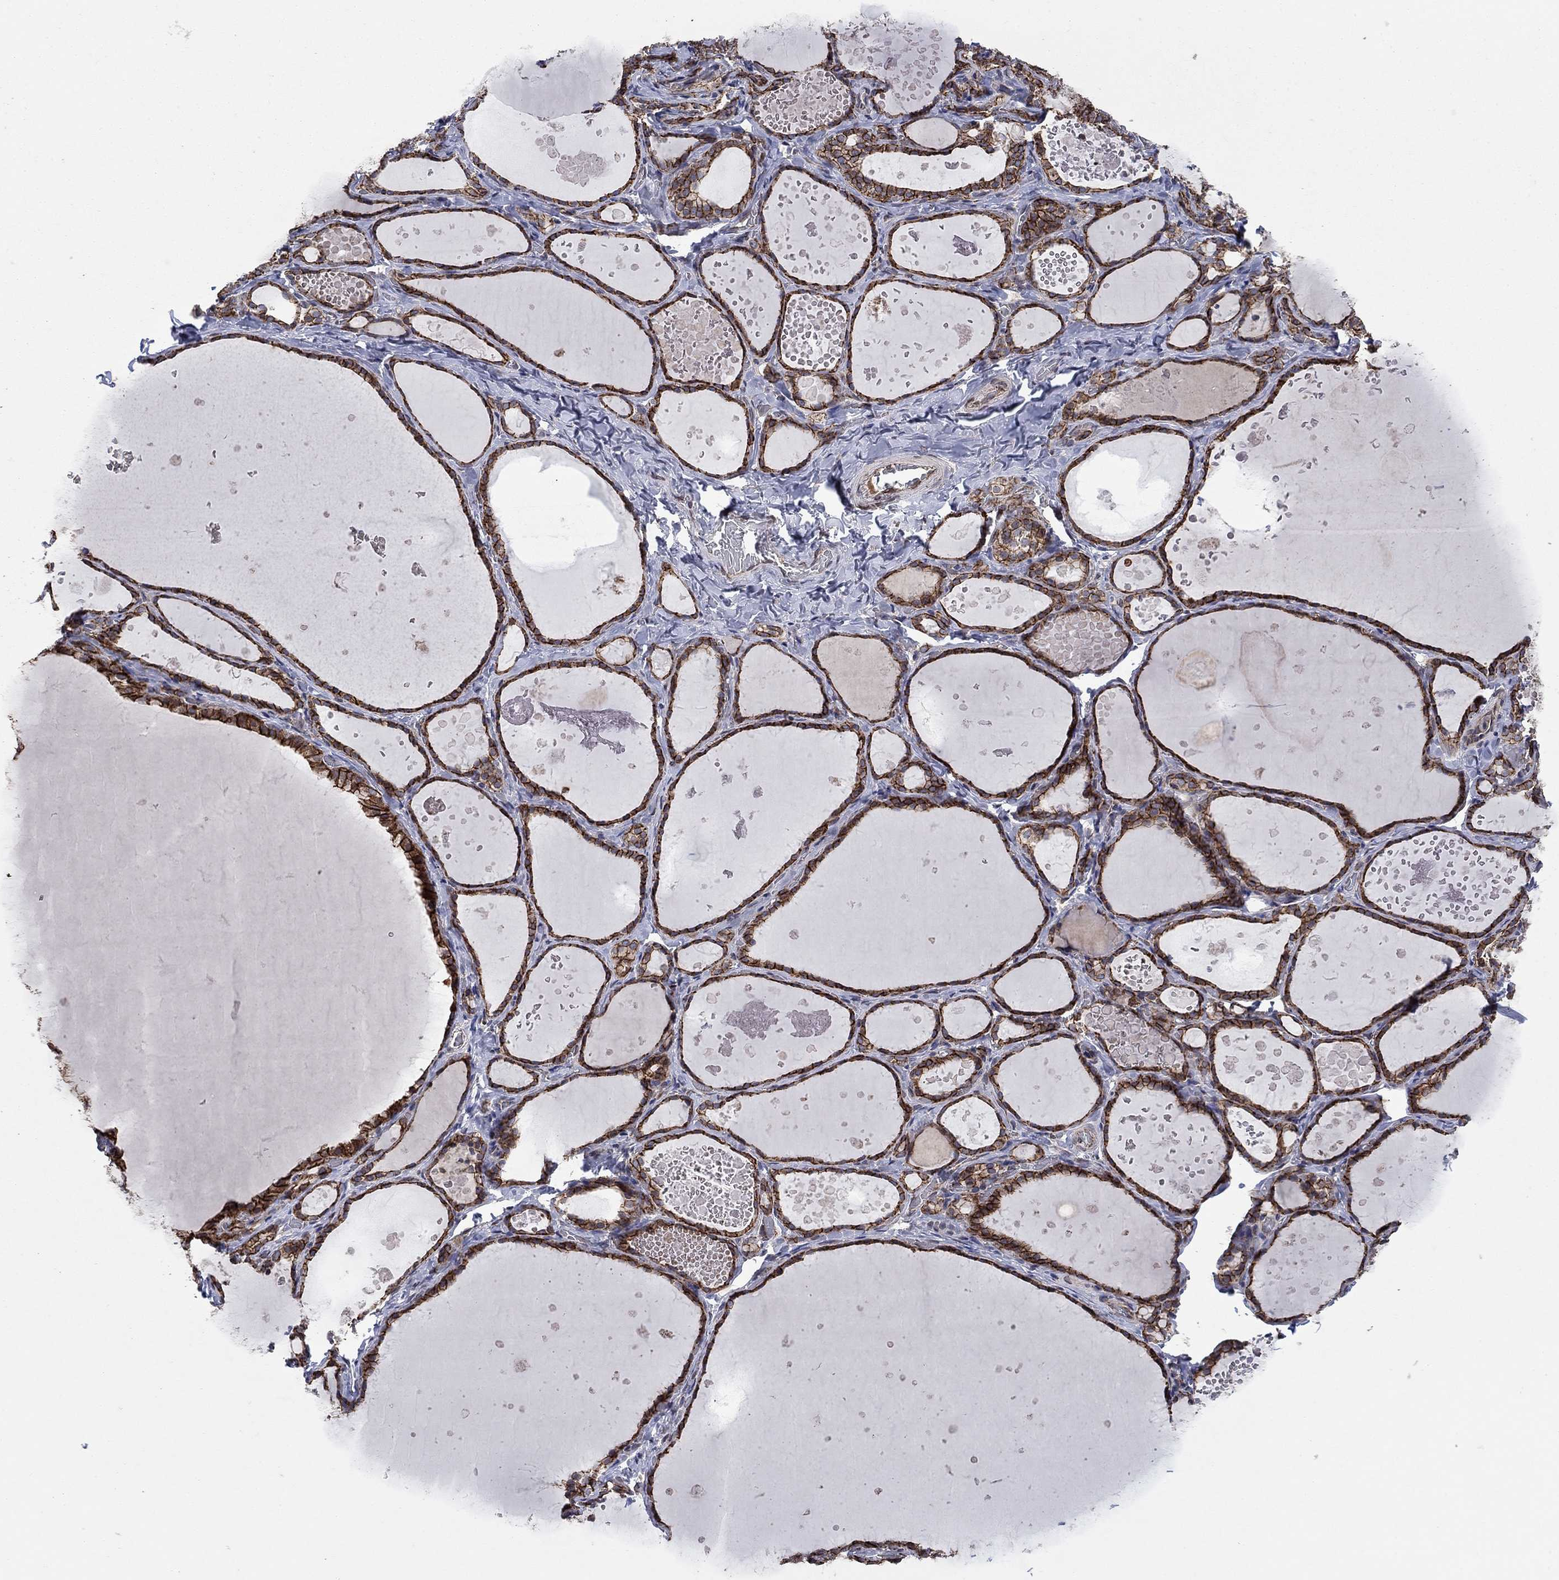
{"staining": {"intensity": "strong", "quantity": ">75%", "location": "cytoplasmic/membranous"}, "tissue": "thyroid gland", "cell_type": "Glandular cells", "image_type": "normal", "snomed": [{"axis": "morphology", "description": "Normal tissue, NOS"}, {"axis": "topography", "description": "Thyroid gland"}], "caption": "Immunohistochemistry (IHC) (DAB (3,3'-diaminobenzidine)) staining of benign human thyroid gland reveals strong cytoplasmic/membranous protein expression in about >75% of glandular cells.", "gene": "EMC9", "patient": {"sex": "female", "age": 56}}